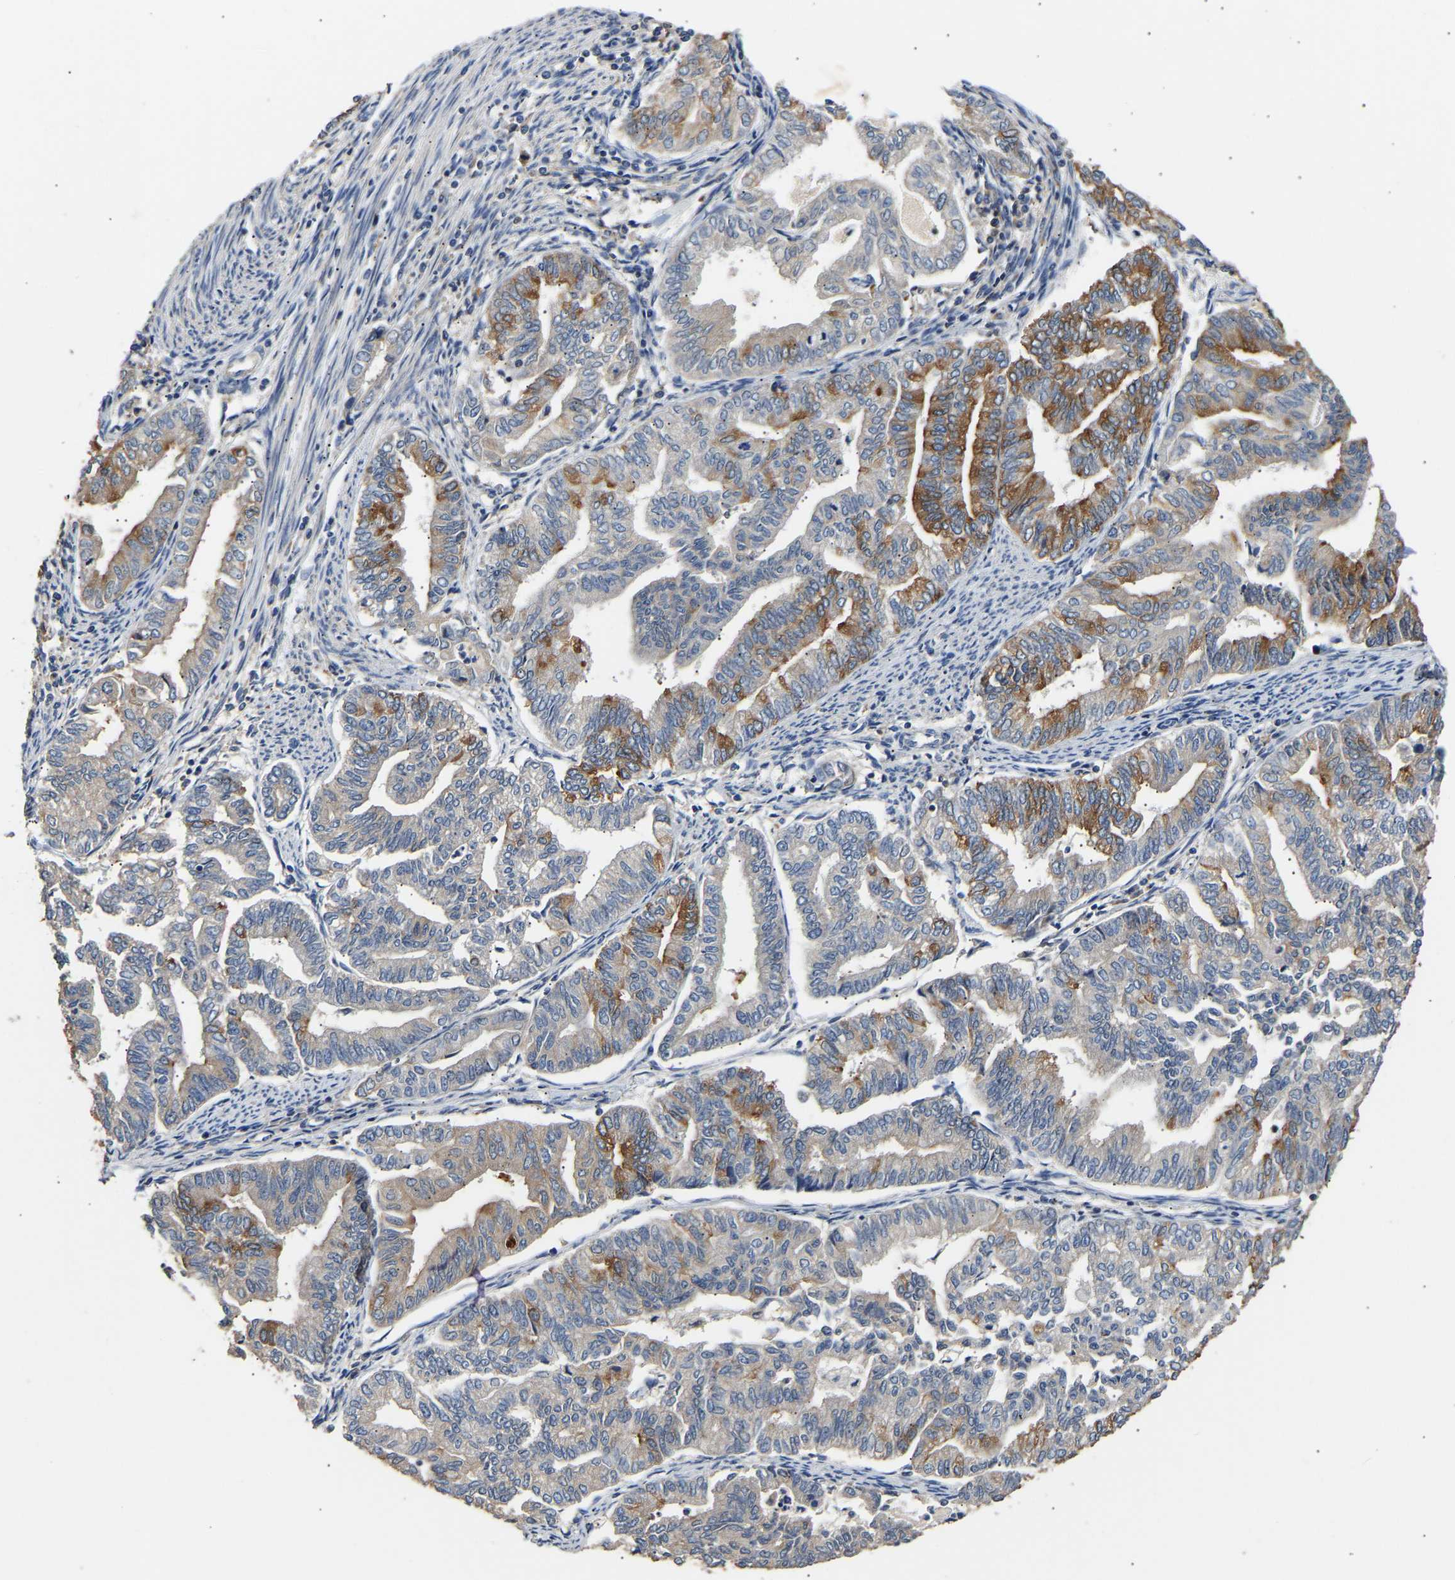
{"staining": {"intensity": "moderate", "quantity": "<25%", "location": "cytoplasmic/membranous"}, "tissue": "endometrial cancer", "cell_type": "Tumor cells", "image_type": "cancer", "snomed": [{"axis": "morphology", "description": "Adenocarcinoma, NOS"}, {"axis": "topography", "description": "Endometrium"}], "caption": "Moderate cytoplasmic/membranous staining for a protein is appreciated in approximately <25% of tumor cells of endometrial cancer using IHC.", "gene": "LRBA", "patient": {"sex": "female", "age": 79}}